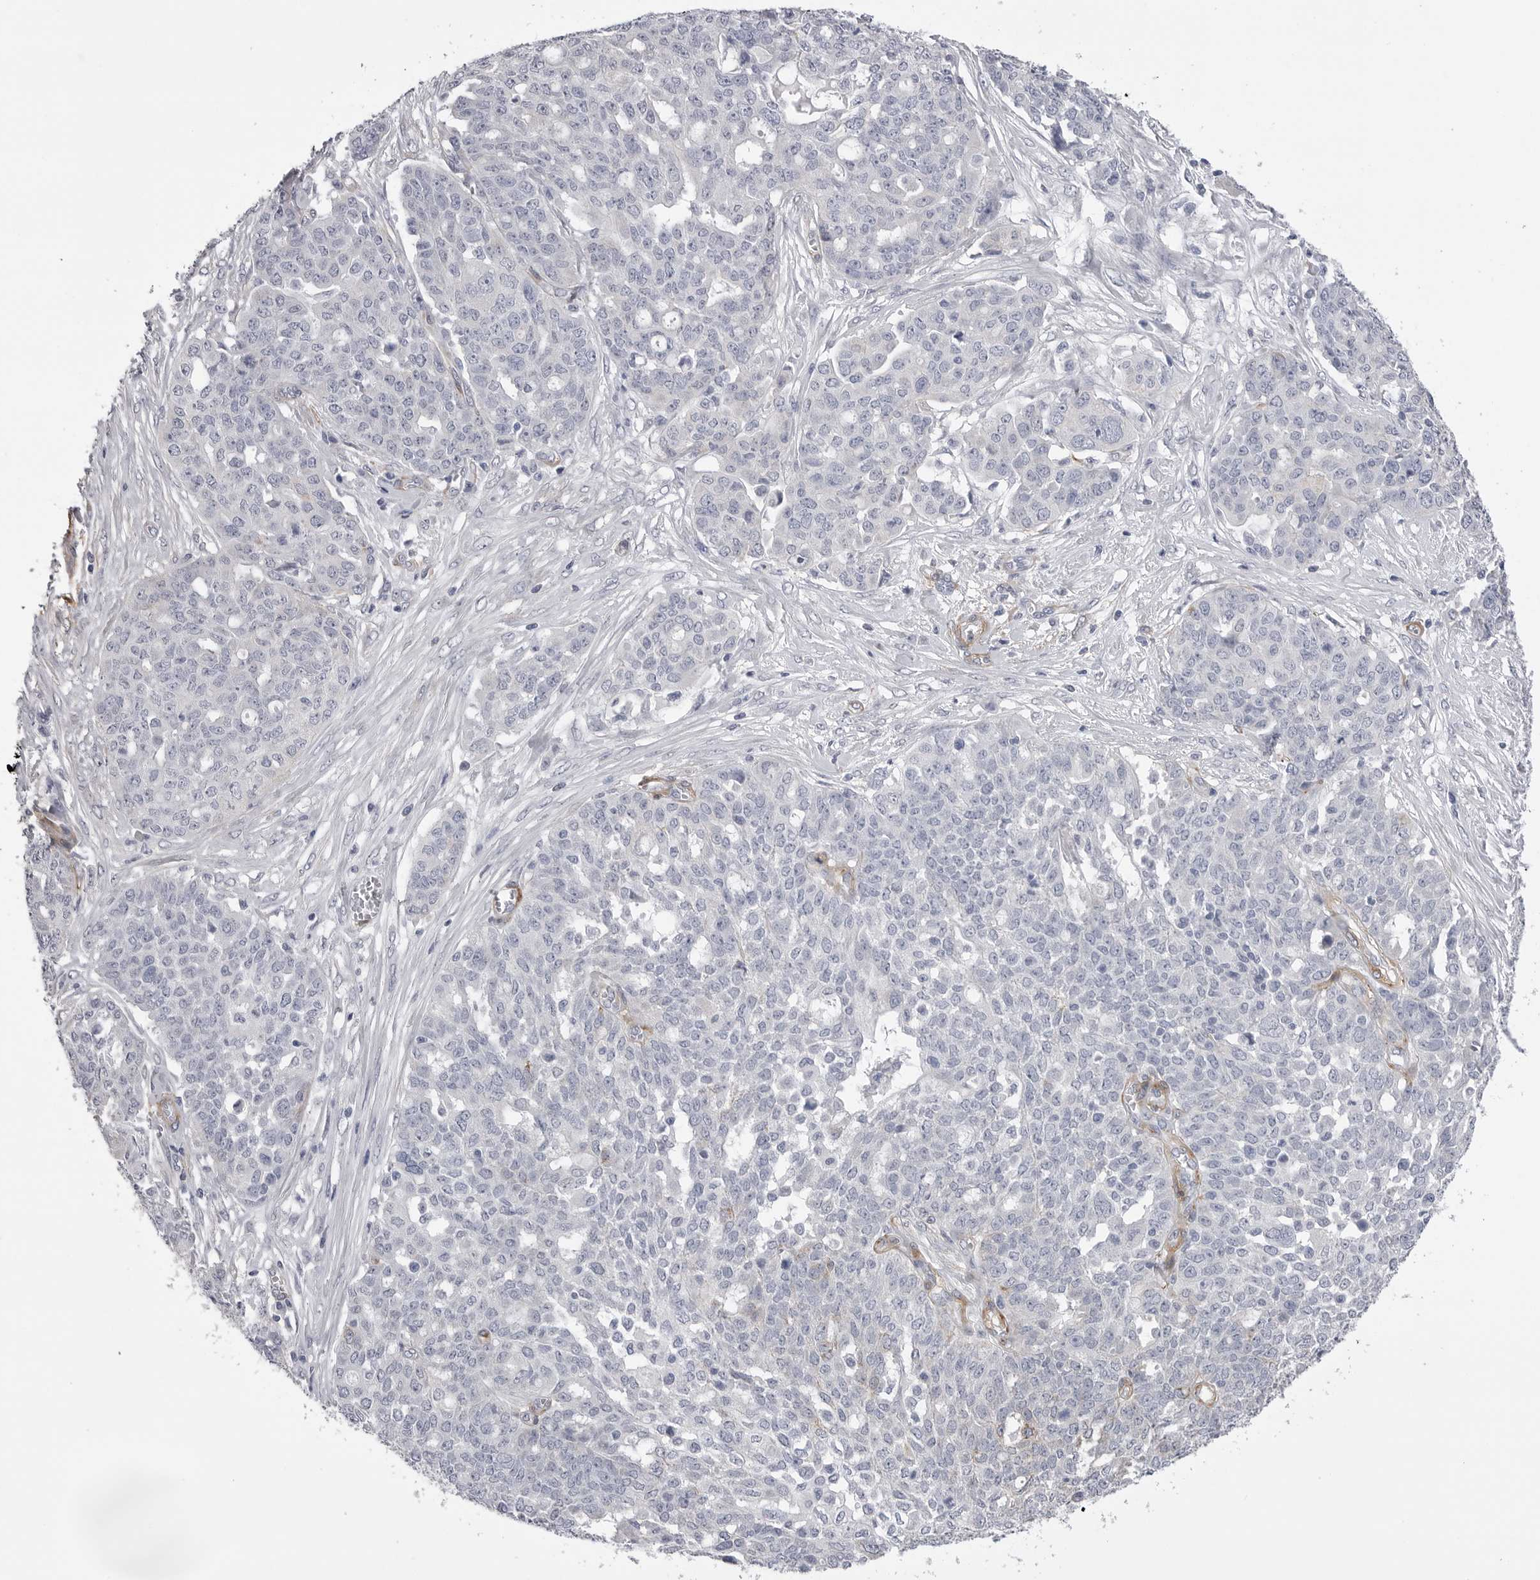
{"staining": {"intensity": "negative", "quantity": "none", "location": "none"}, "tissue": "ovarian cancer", "cell_type": "Tumor cells", "image_type": "cancer", "snomed": [{"axis": "morphology", "description": "Cystadenocarcinoma, serous, NOS"}, {"axis": "topography", "description": "Soft tissue"}, {"axis": "topography", "description": "Ovary"}], "caption": "There is no significant staining in tumor cells of ovarian cancer (serous cystadenocarcinoma). The staining is performed using DAB (3,3'-diaminobenzidine) brown chromogen with nuclei counter-stained in using hematoxylin.", "gene": "AKAP12", "patient": {"sex": "female", "age": 57}}